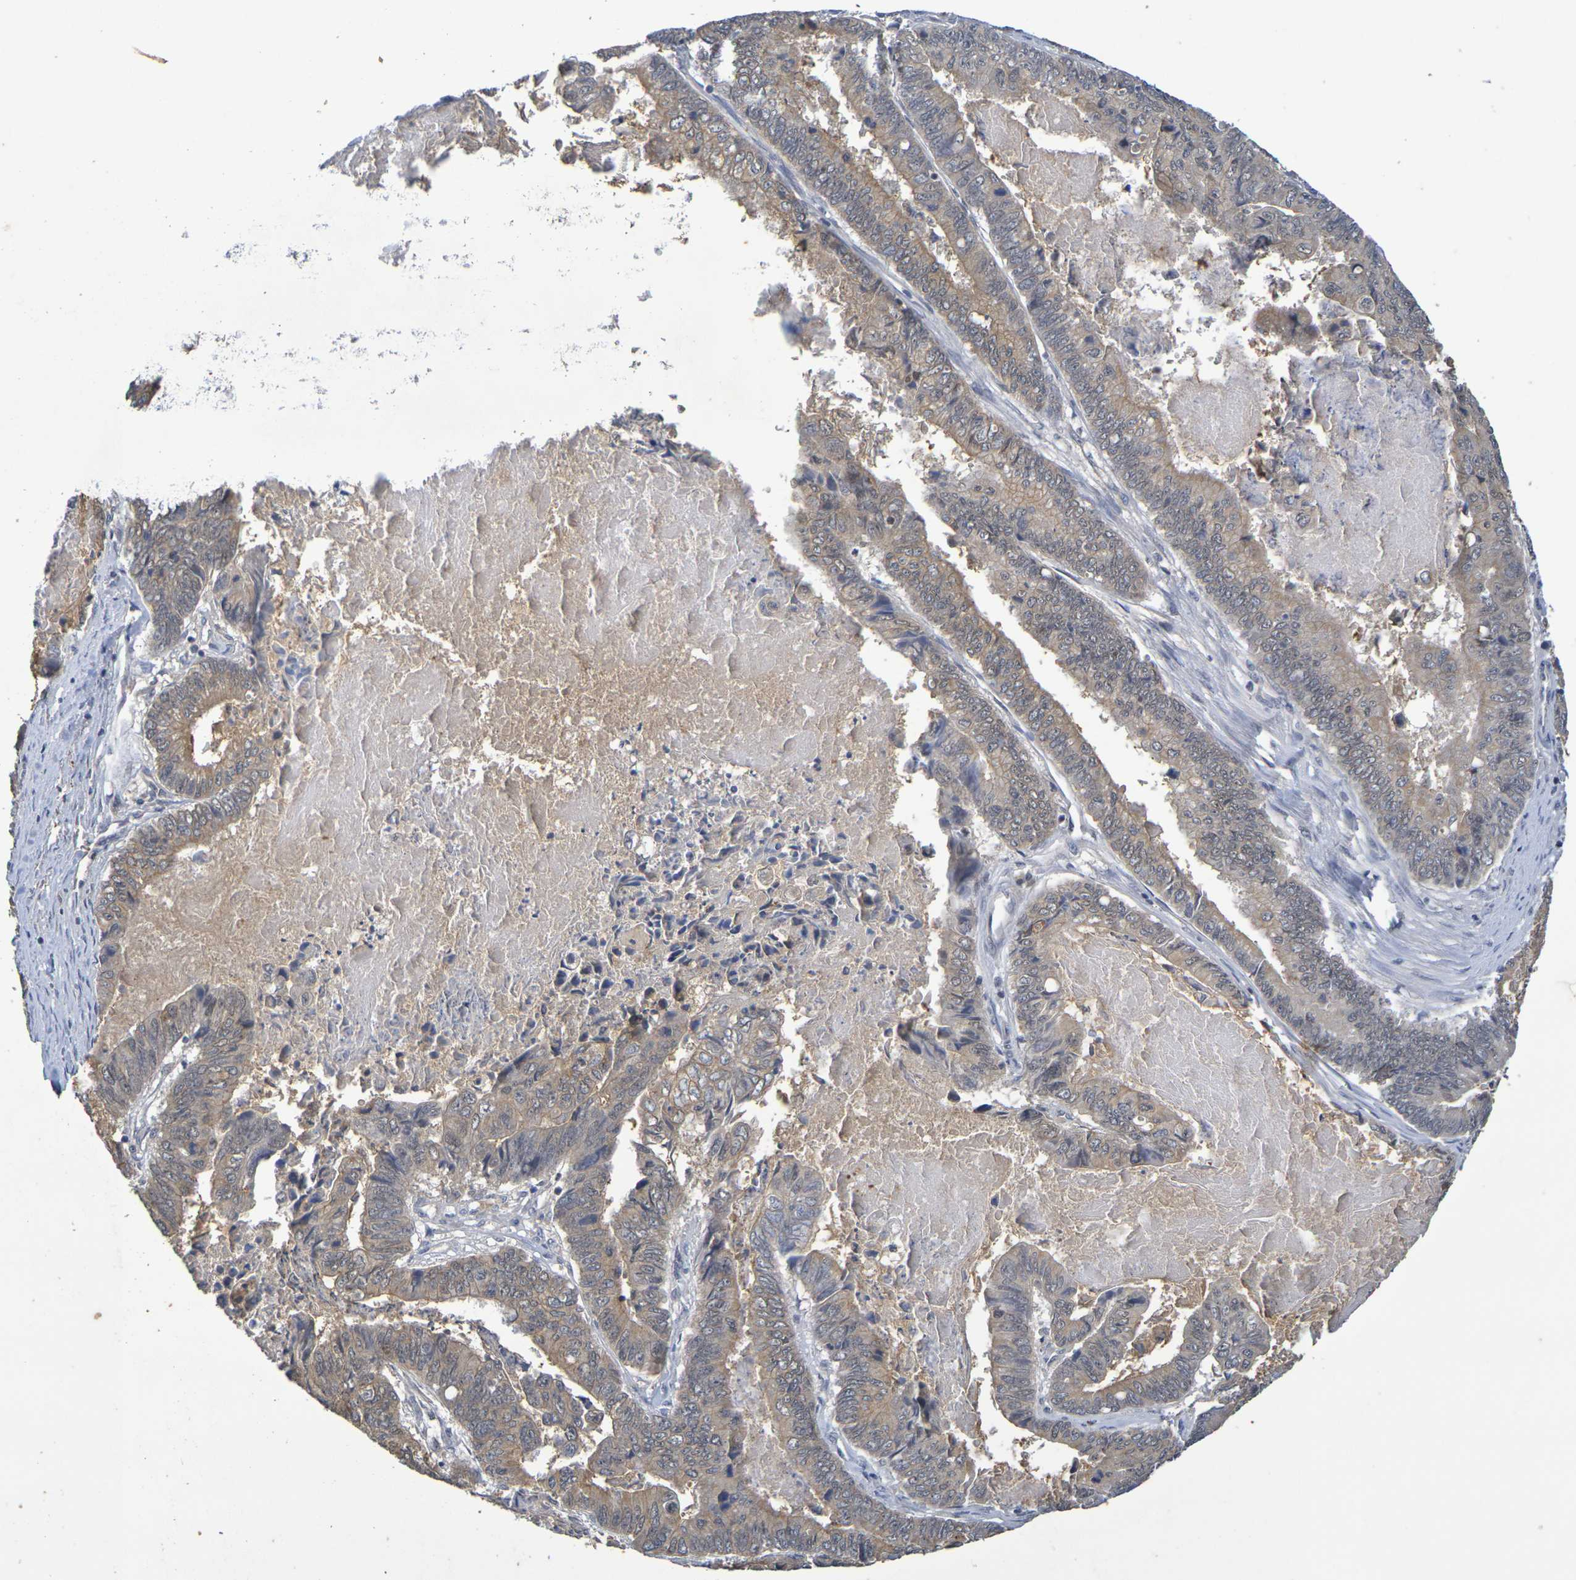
{"staining": {"intensity": "moderate", "quantity": "25%-75%", "location": "cytoplasmic/membranous,nuclear"}, "tissue": "stomach cancer", "cell_type": "Tumor cells", "image_type": "cancer", "snomed": [{"axis": "morphology", "description": "Adenocarcinoma, NOS"}, {"axis": "topography", "description": "Stomach, lower"}], "caption": "Stomach cancer stained for a protein displays moderate cytoplasmic/membranous and nuclear positivity in tumor cells.", "gene": "TERF2", "patient": {"sex": "male", "age": 77}}